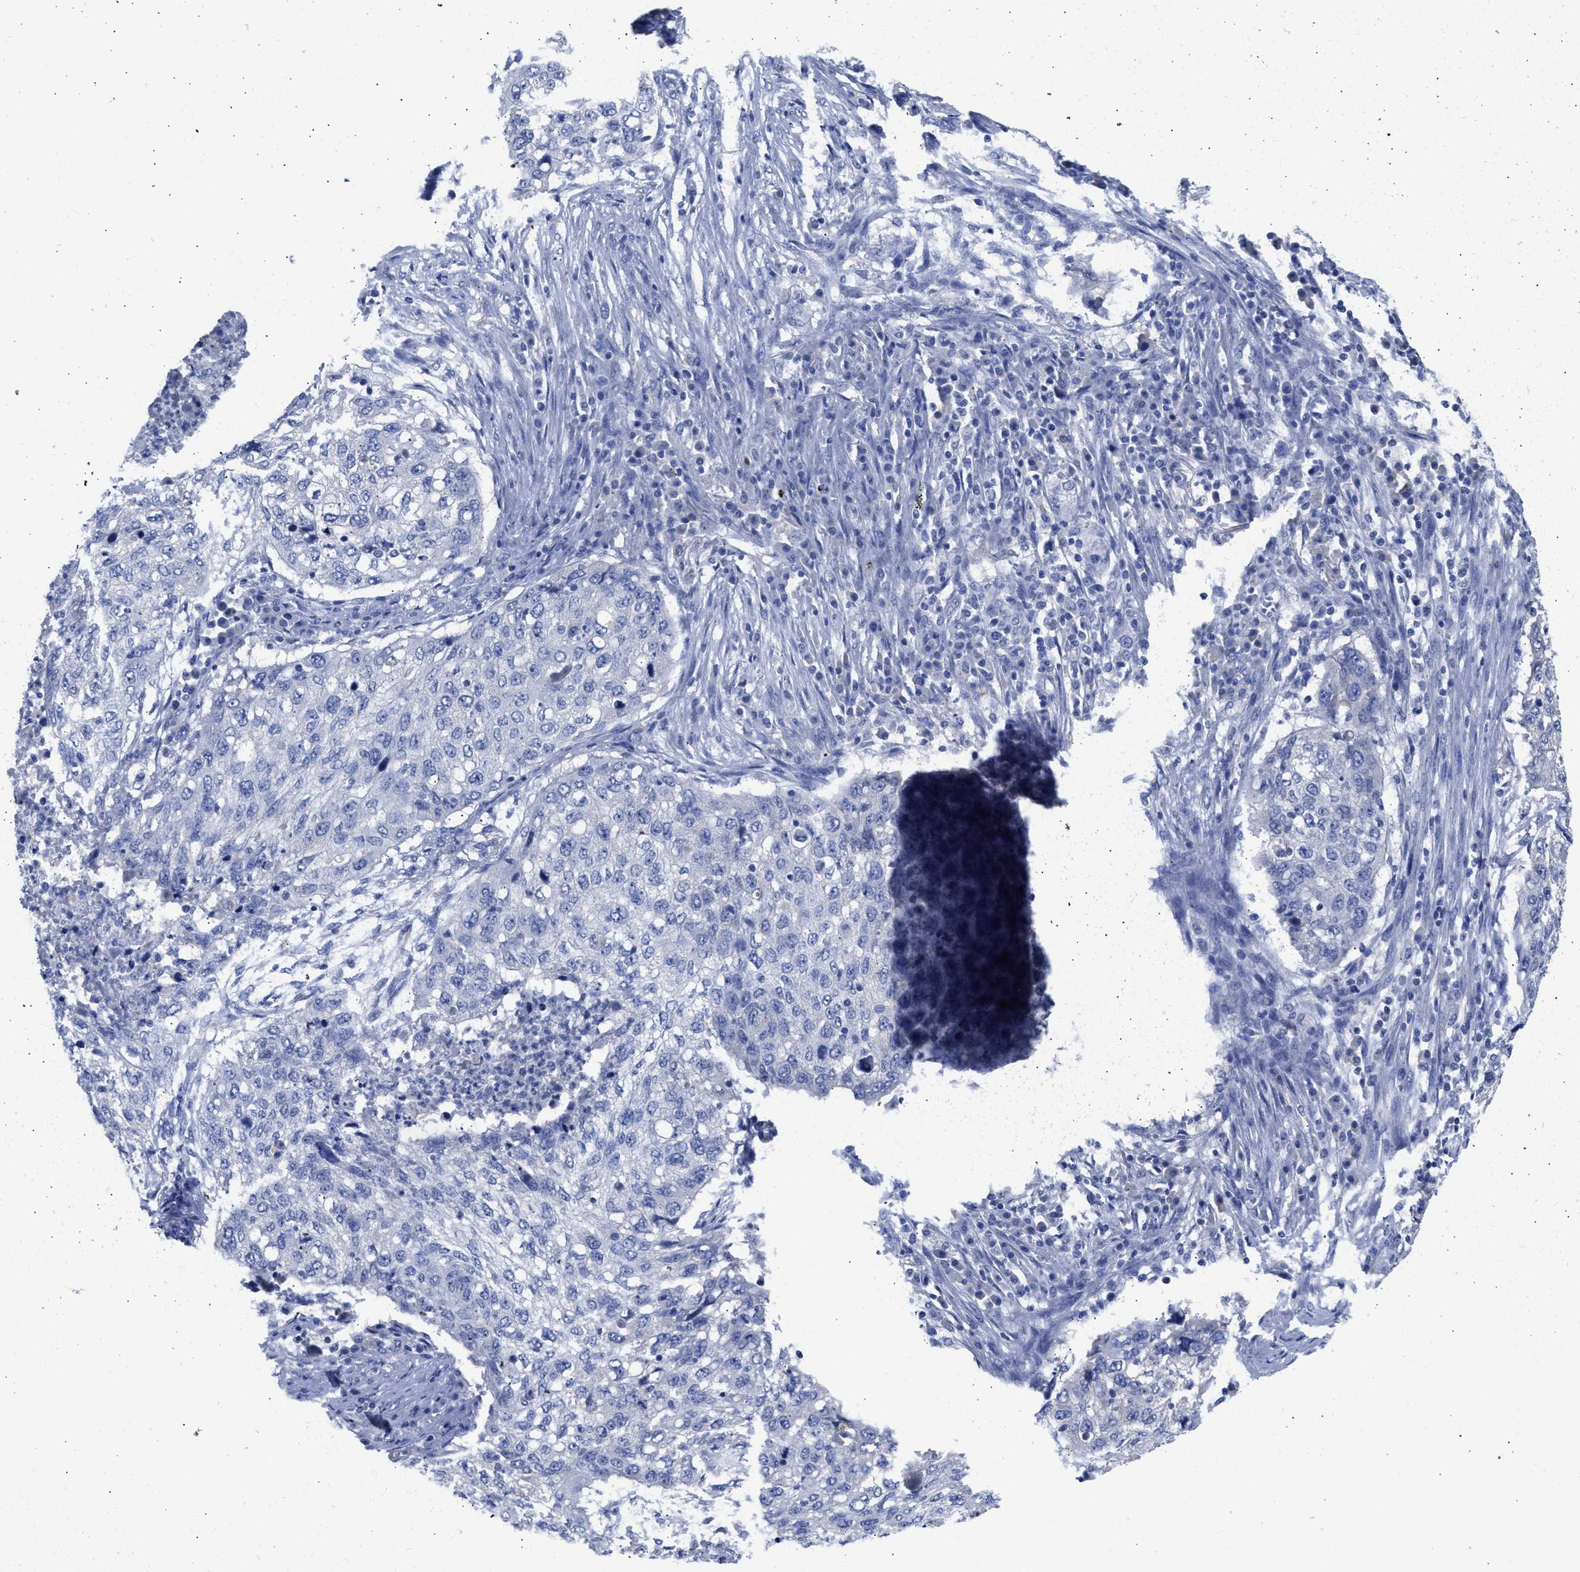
{"staining": {"intensity": "negative", "quantity": "none", "location": "none"}, "tissue": "lung cancer", "cell_type": "Tumor cells", "image_type": "cancer", "snomed": [{"axis": "morphology", "description": "Squamous cell carcinoma, NOS"}, {"axis": "topography", "description": "Lung"}], "caption": "IHC photomicrograph of neoplastic tissue: lung squamous cell carcinoma stained with DAB exhibits no significant protein expression in tumor cells.", "gene": "RSPH1", "patient": {"sex": "female", "age": 63}}